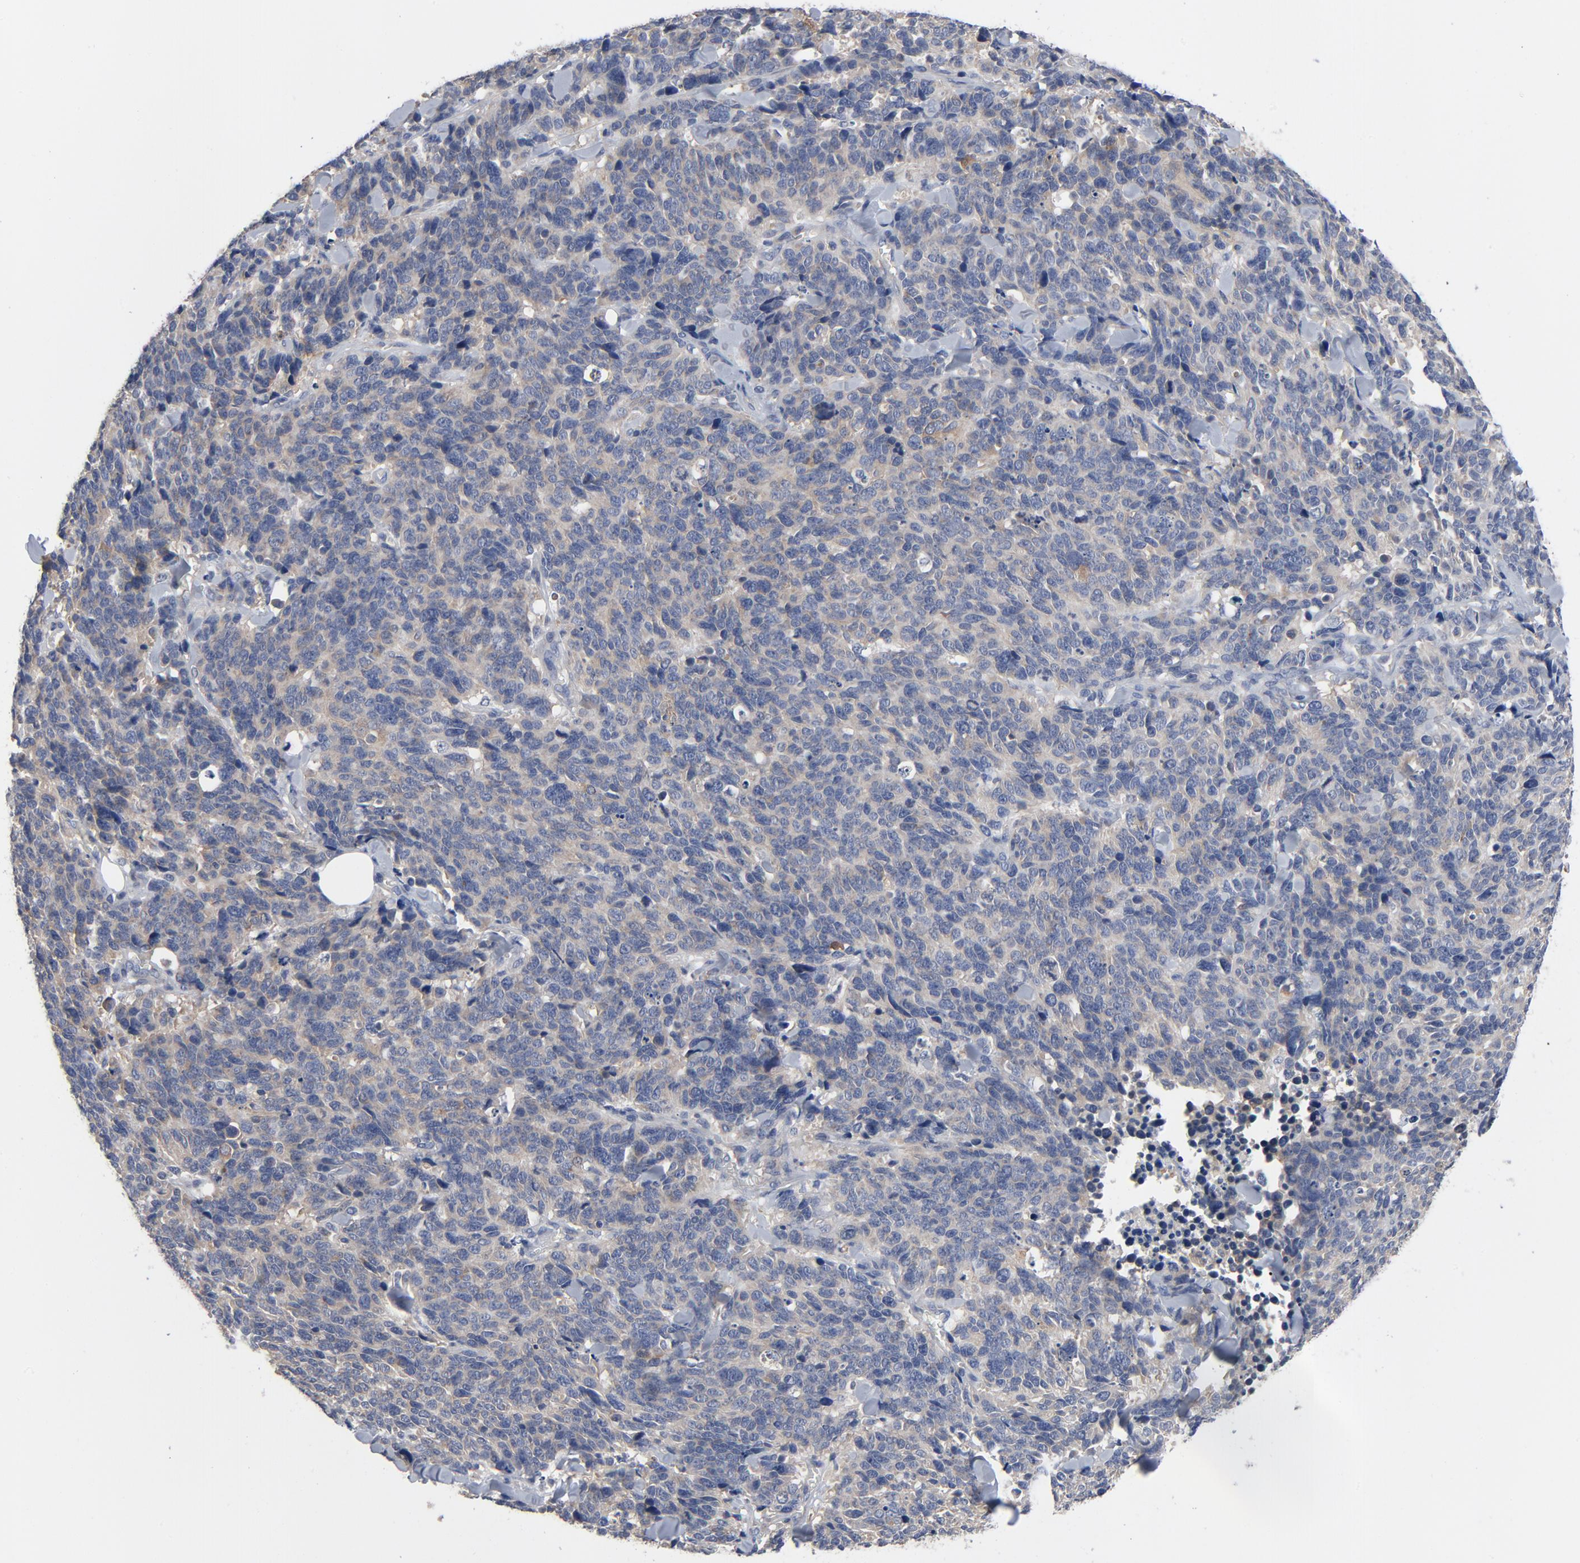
{"staining": {"intensity": "moderate", "quantity": "25%-75%", "location": "cytoplasmic/membranous"}, "tissue": "lung cancer", "cell_type": "Tumor cells", "image_type": "cancer", "snomed": [{"axis": "morphology", "description": "Neoplasm, malignant, NOS"}, {"axis": "topography", "description": "Lung"}], "caption": "IHC of malignant neoplasm (lung) displays medium levels of moderate cytoplasmic/membranous staining in approximately 25%-75% of tumor cells. The protein is stained brown, and the nuclei are stained in blue (DAB IHC with brightfield microscopy, high magnification).", "gene": "DYNLT3", "patient": {"sex": "female", "age": 58}}